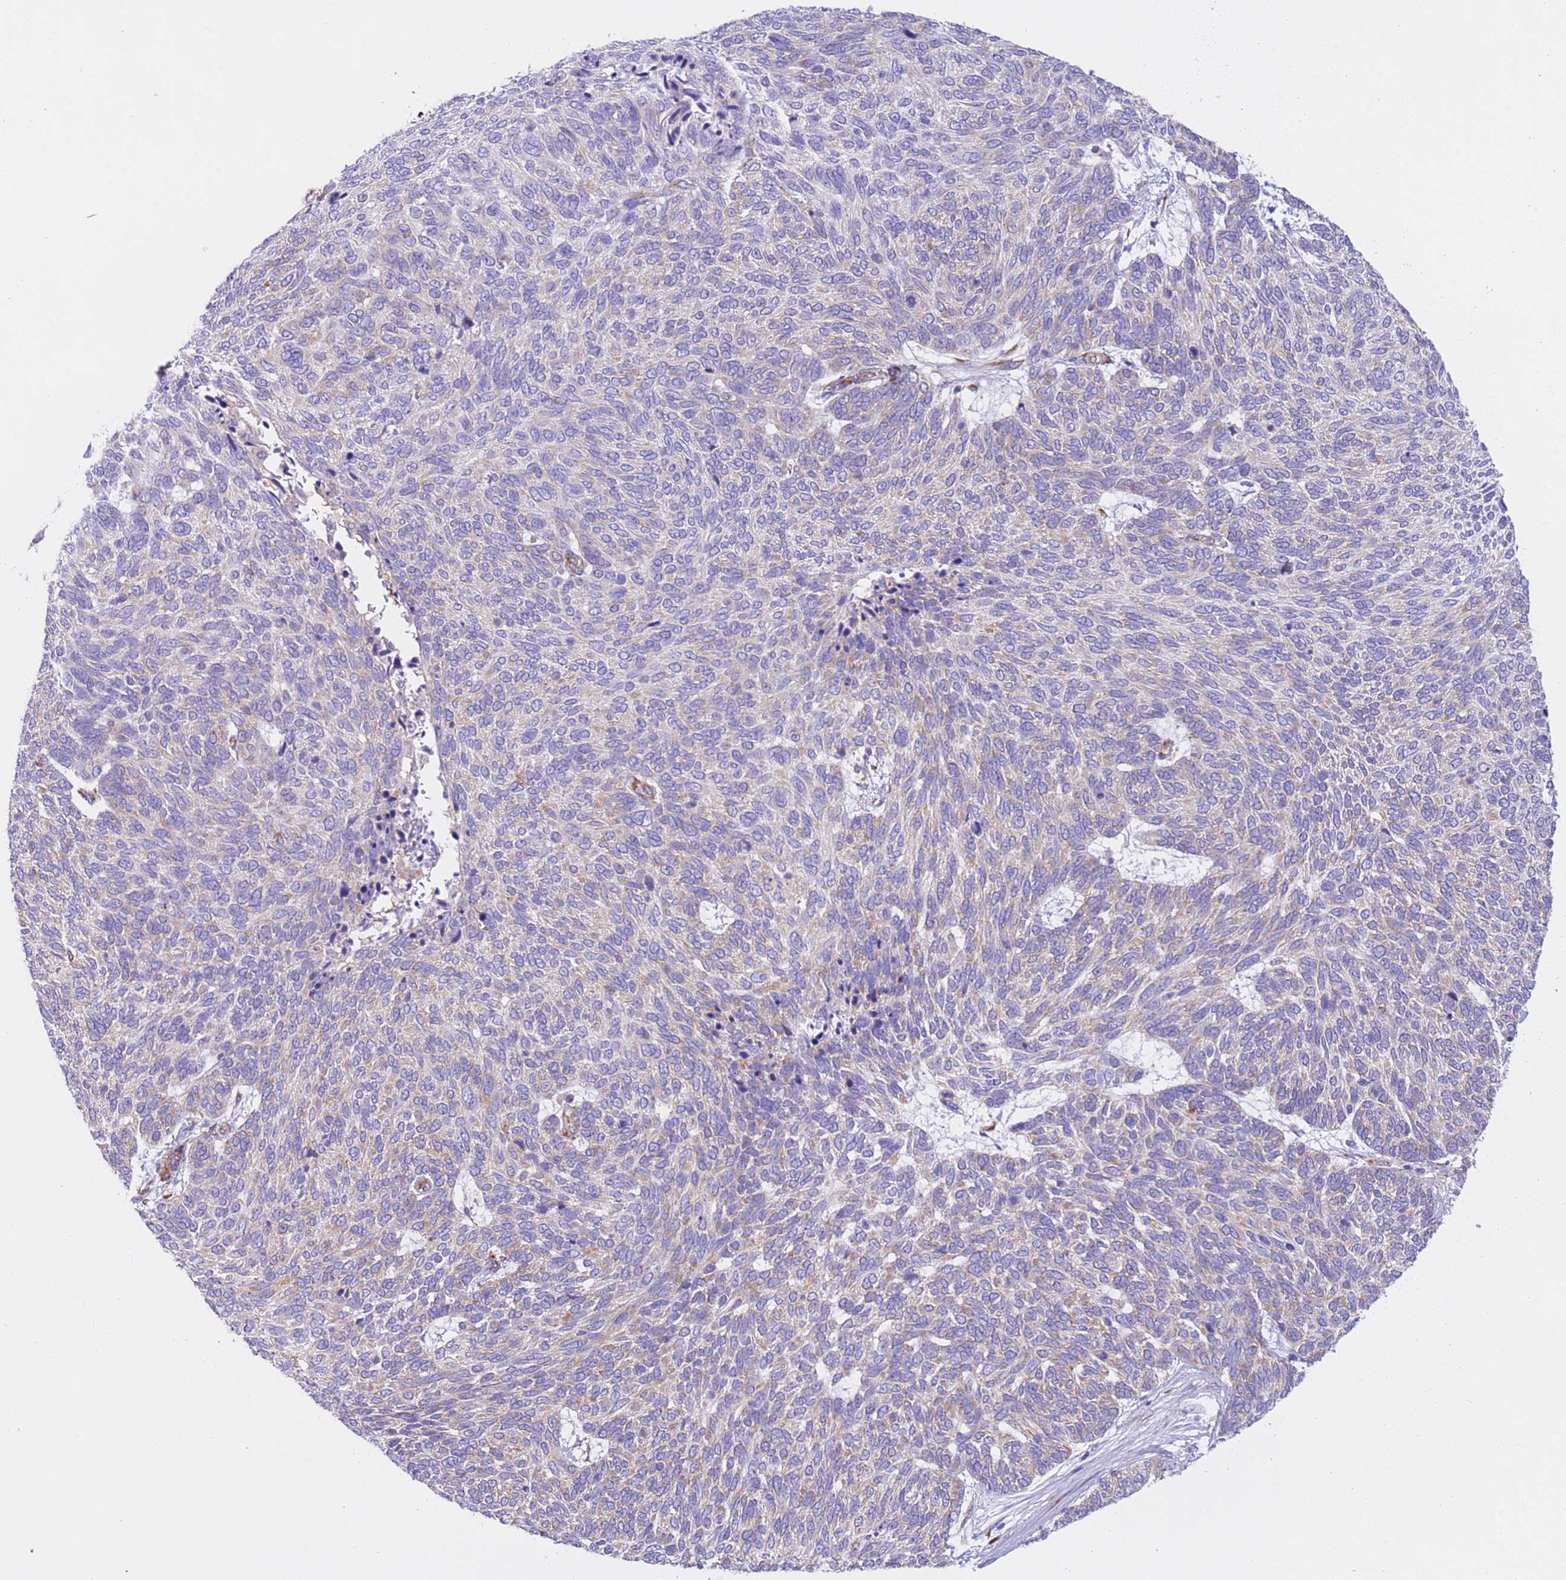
{"staining": {"intensity": "moderate", "quantity": "25%-75%", "location": "cytoplasmic/membranous"}, "tissue": "skin cancer", "cell_type": "Tumor cells", "image_type": "cancer", "snomed": [{"axis": "morphology", "description": "Basal cell carcinoma"}, {"axis": "topography", "description": "Skin"}], "caption": "Basal cell carcinoma (skin) stained for a protein demonstrates moderate cytoplasmic/membranous positivity in tumor cells.", "gene": "VARS1", "patient": {"sex": "female", "age": 65}}